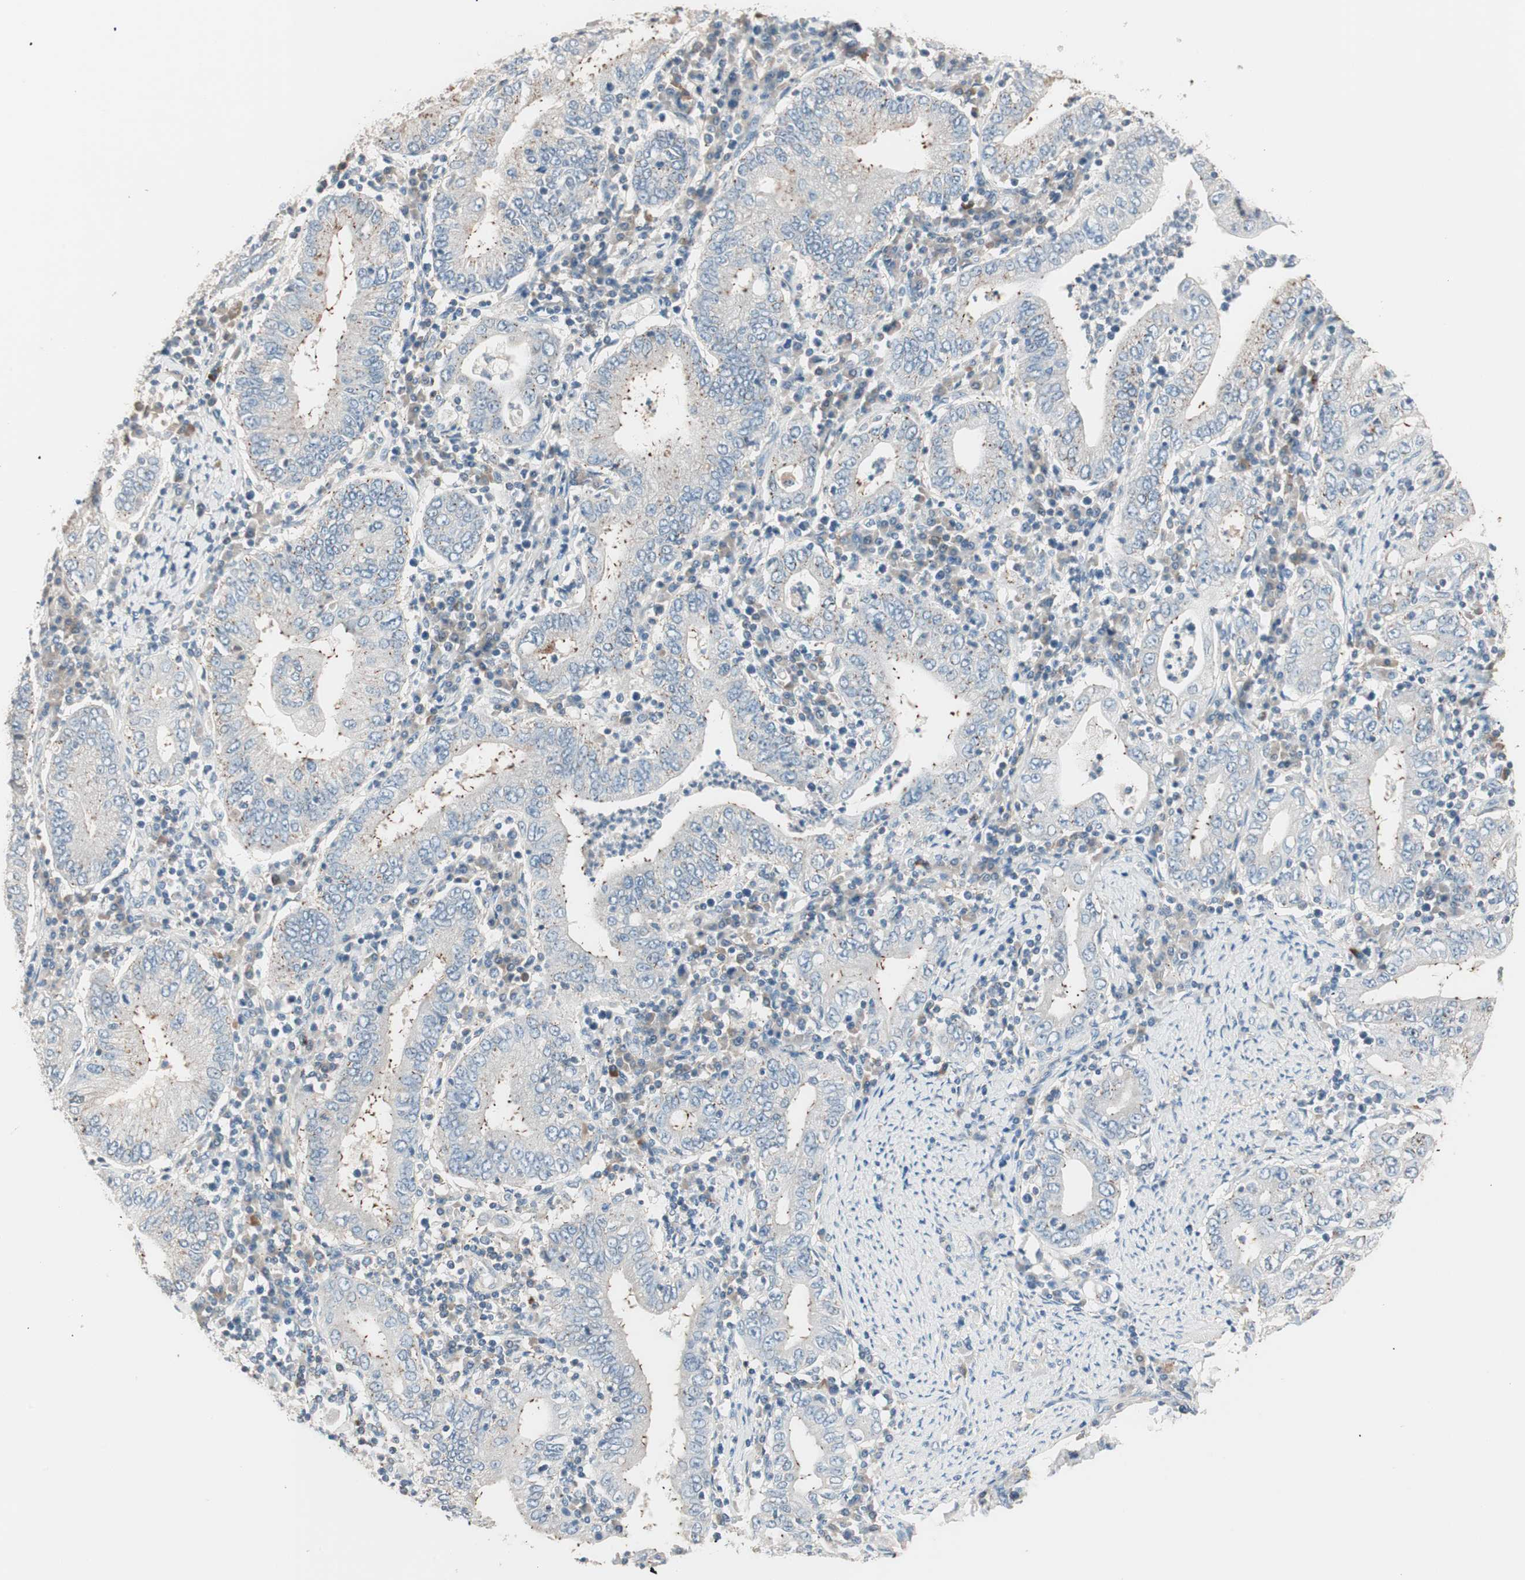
{"staining": {"intensity": "negative", "quantity": "none", "location": "none"}, "tissue": "stomach cancer", "cell_type": "Tumor cells", "image_type": "cancer", "snomed": [{"axis": "morphology", "description": "Normal tissue, NOS"}, {"axis": "morphology", "description": "Adenocarcinoma, NOS"}, {"axis": "topography", "description": "Esophagus"}, {"axis": "topography", "description": "Stomach, upper"}, {"axis": "topography", "description": "Peripheral nerve tissue"}], "caption": "Stomach adenocarcinoma was stained to show a protein in brown. There is no significant expression in tumor cells. The staining is performed using DAB brown chromogen with nuclei counter-stained in using hematoxylin.", "gene": "RAD54B", "patient": {"sex": "male", "age": 62}}